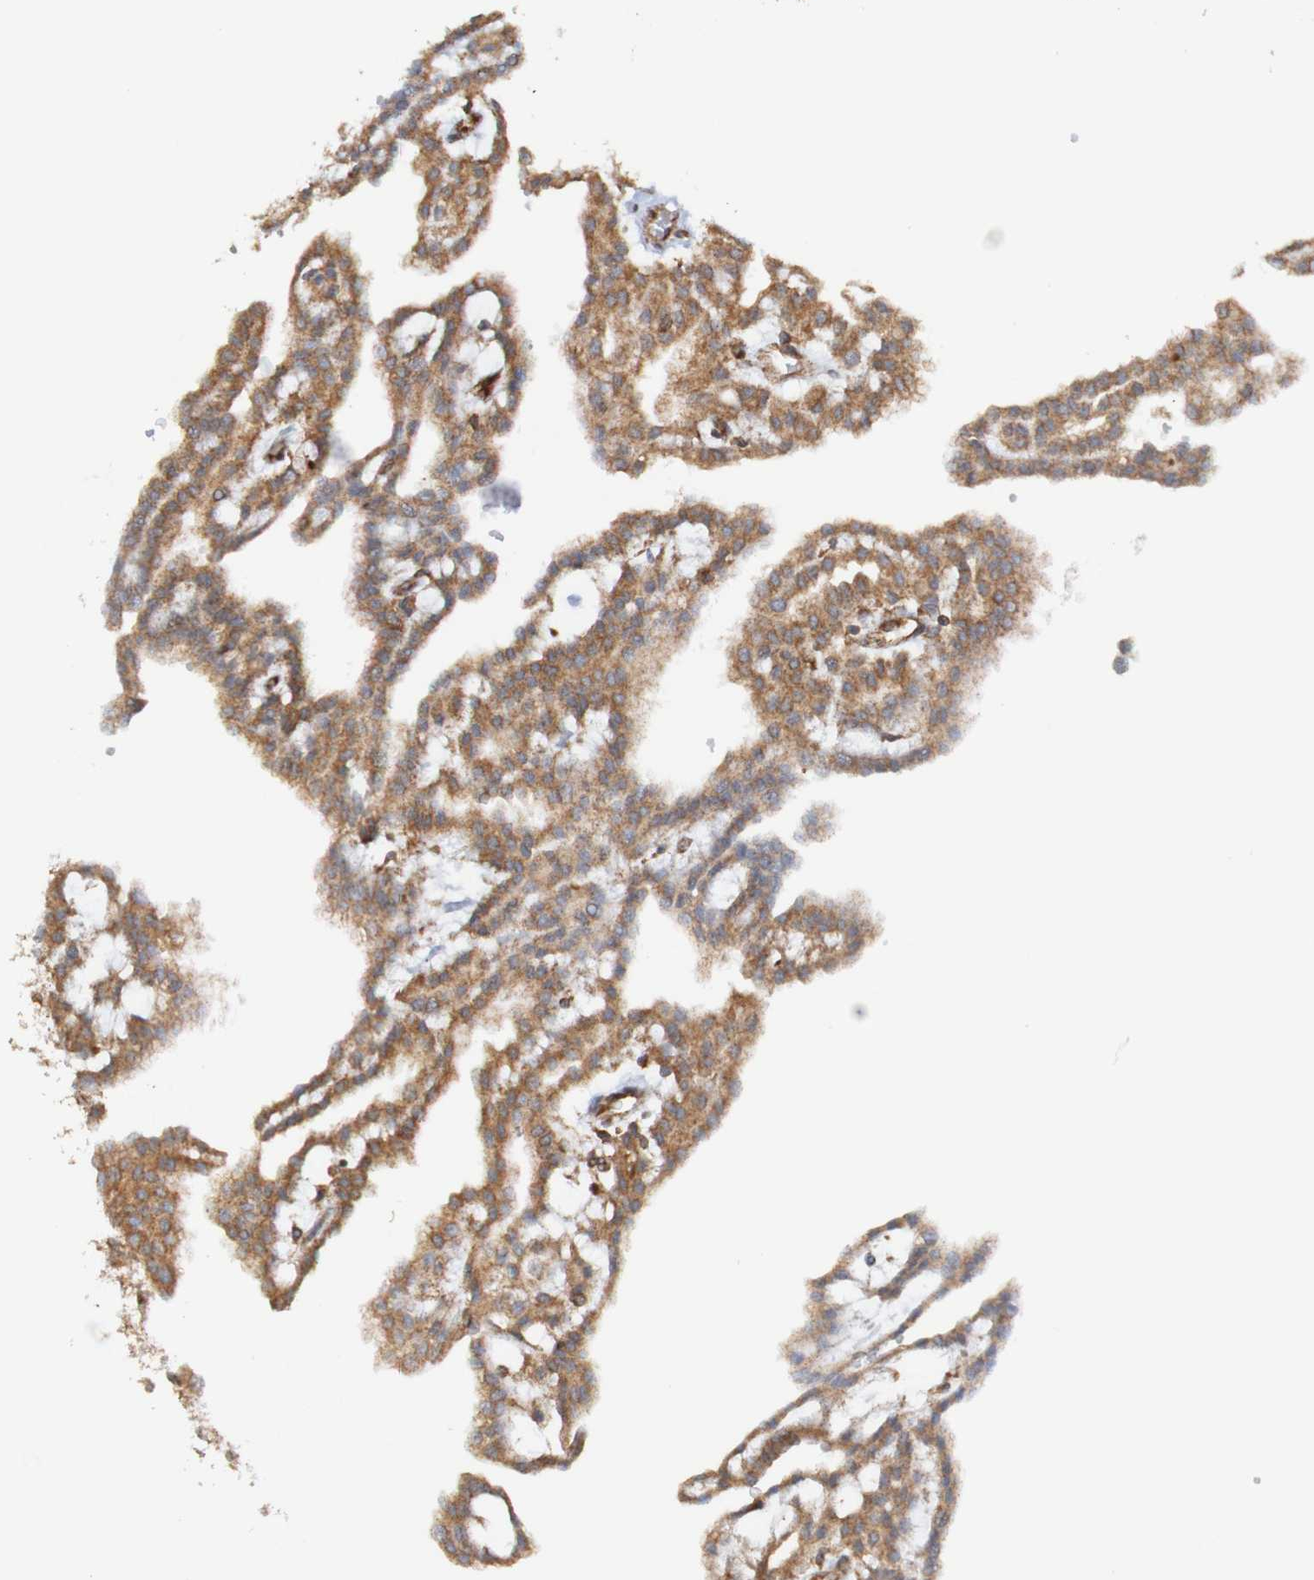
{"staining": {"intensity": "moderate", "quantity": ">75%", "location": "cytoplasmic/membranous"}, "tissue": "renal cancer", "cell_type": "Tumor cells", "image_type": "cancer", "snomed": [{"axis": "morphology", "description": "Adenocarcinoma, NOS"}, {"axis": "topography", "description": "Kidney"}], "caption": "Immunohistochemistry staining of renal adenocarcinoma, which reveals medium levels of moderate cytoplasmic/membranous positivity in approximately >75% of tumor cells indicating moderate cytoplasmic/membranous protein staining. The staining was performed using DAB (brown) for protein detection and nuclei were counterstained in hematoxylin (blue).", "gene": "PDIA3", "patient": {"sex": "male", "age": 63}}